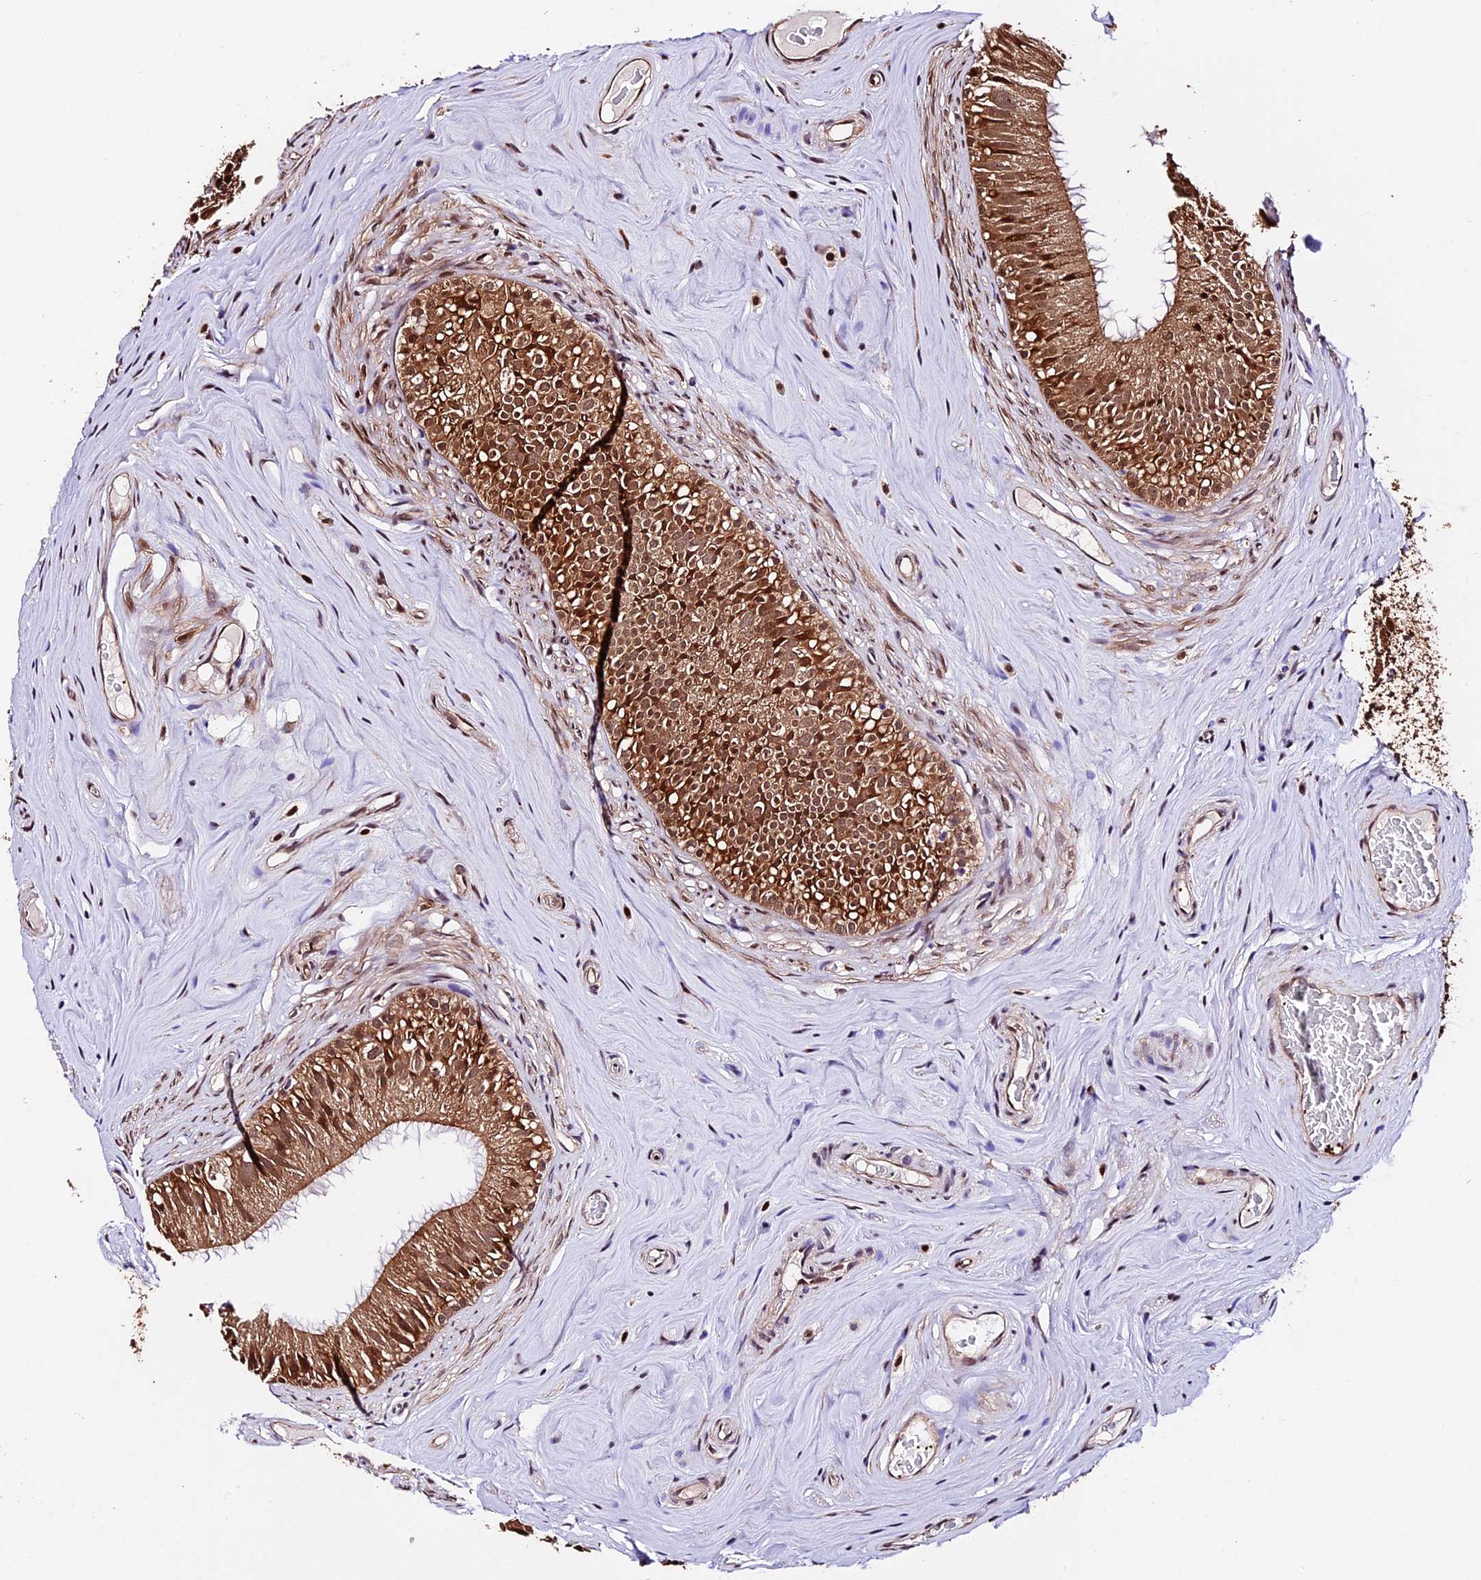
{"staining": {"intensity": "moderate", "quantity": "25%-75%", "location": "cytoplasmic/membranous,nuclear"}, "tissue": "epididymis", "cell_type": "Glandular cells", "image_type": "normal", "snomed": [{"axis": "morphology", "description": "Normal tissue, NOS"}, {"axis": "topography", "description": "Epididymis"}], "caption": "IHC of normal epididymis reveals medium levels of moderate cytoplasmic/membranous,nuclear expression in about 25%-75% of glandular cells.", "gene": "HERPUD1", "patient": {"sex": "male", "age": 45}}